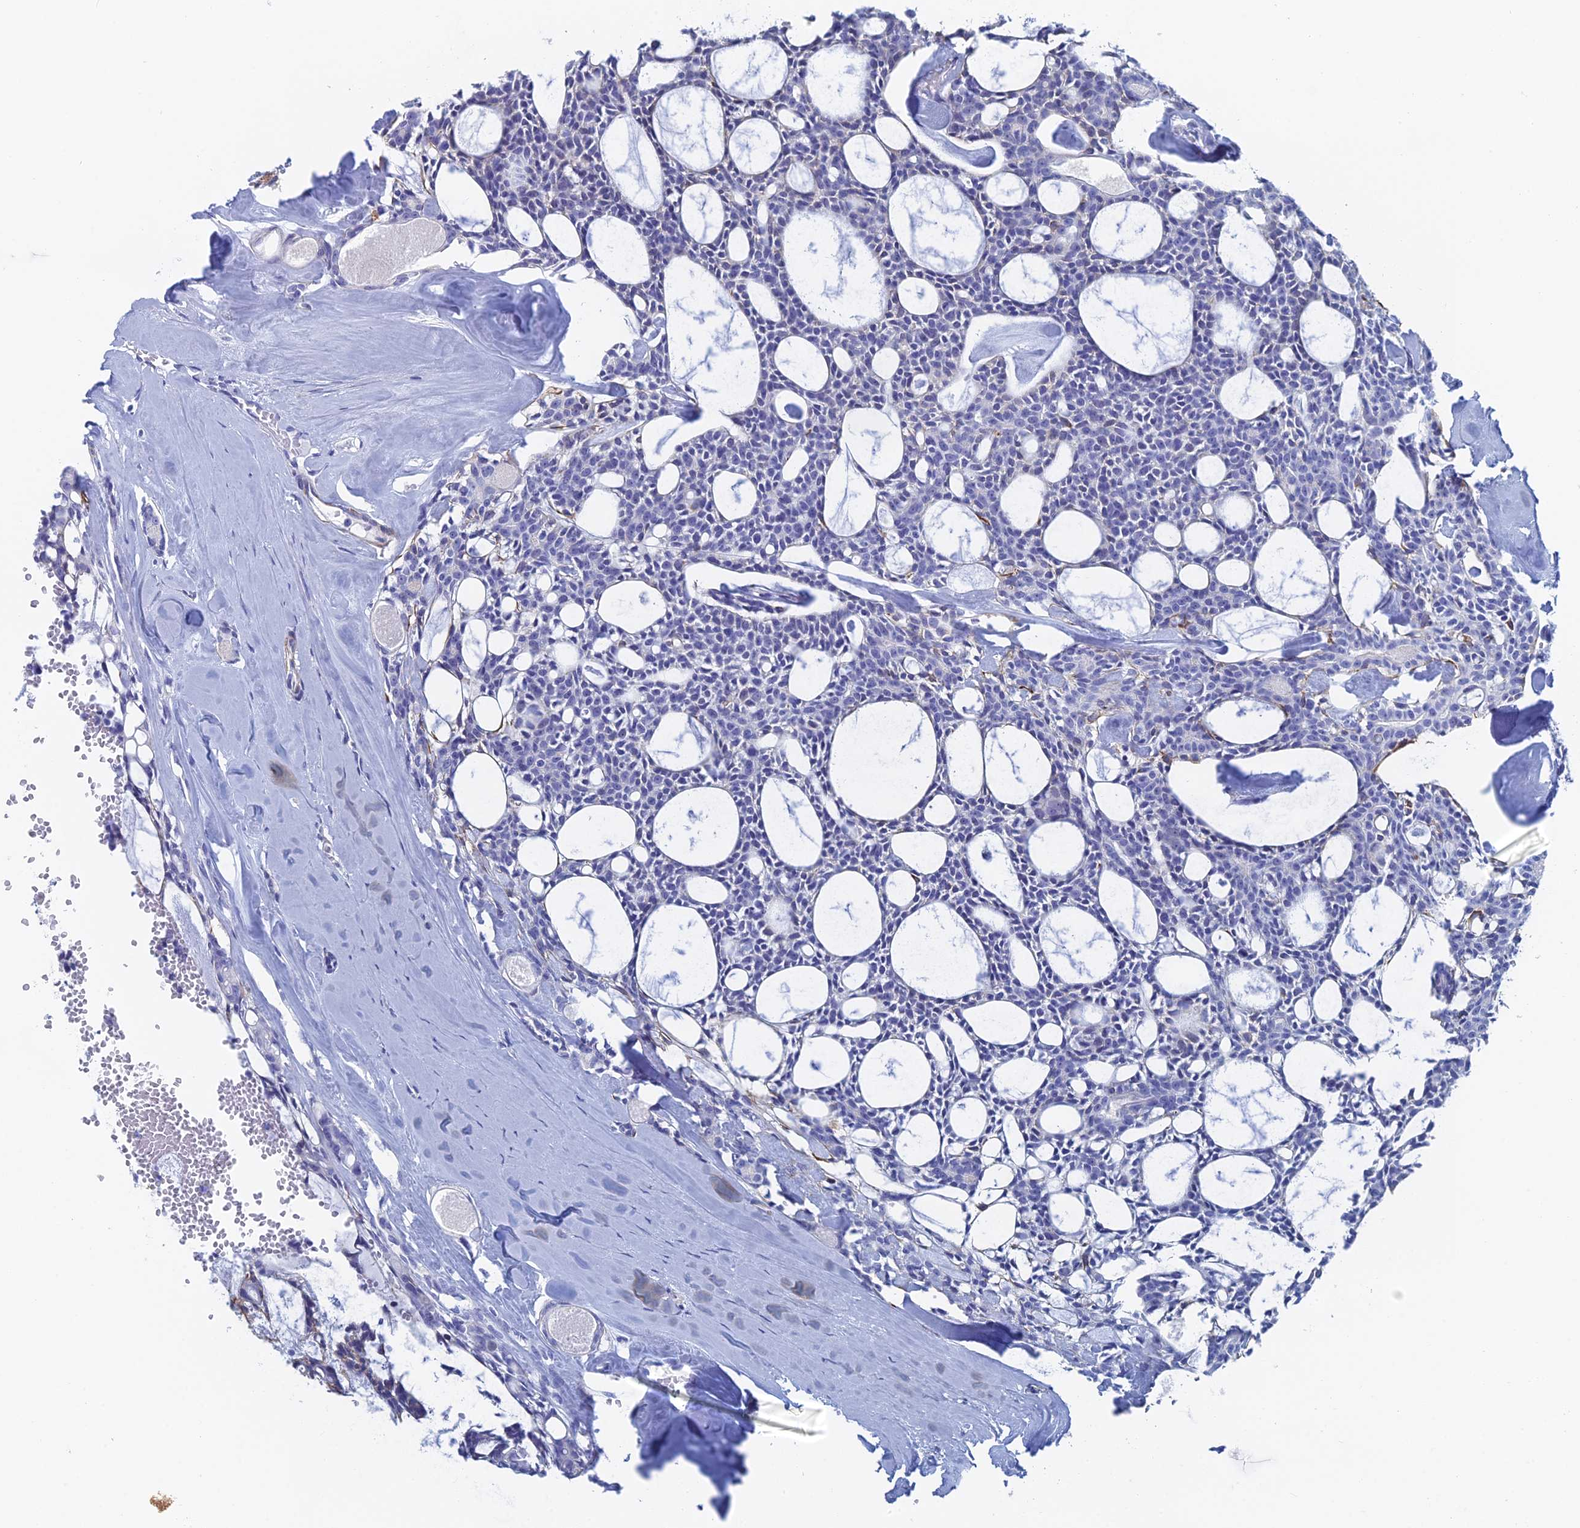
{"staining": {"intensity": "negative", "quantity": "none", "location": "none"}, "tissue": "head and neck cancer", "cell_type": "Tumor cells", "image_type": "cancer", "snomed": [{"axis": "morphology", "description": "Adenocarcinoma, NOS"}, {"axis": "topography", "description": "Salivary gland"}, {"axis": "topography", "description": "Head-Neck"}], "caption": "Protein analysis of head and neck adenocarcinoma demonstrates no significant expression in tumor cells. Nuclei are stained in blue.", "gene": "KCNK18", "patient": {"sex": "male", "age": 55}}